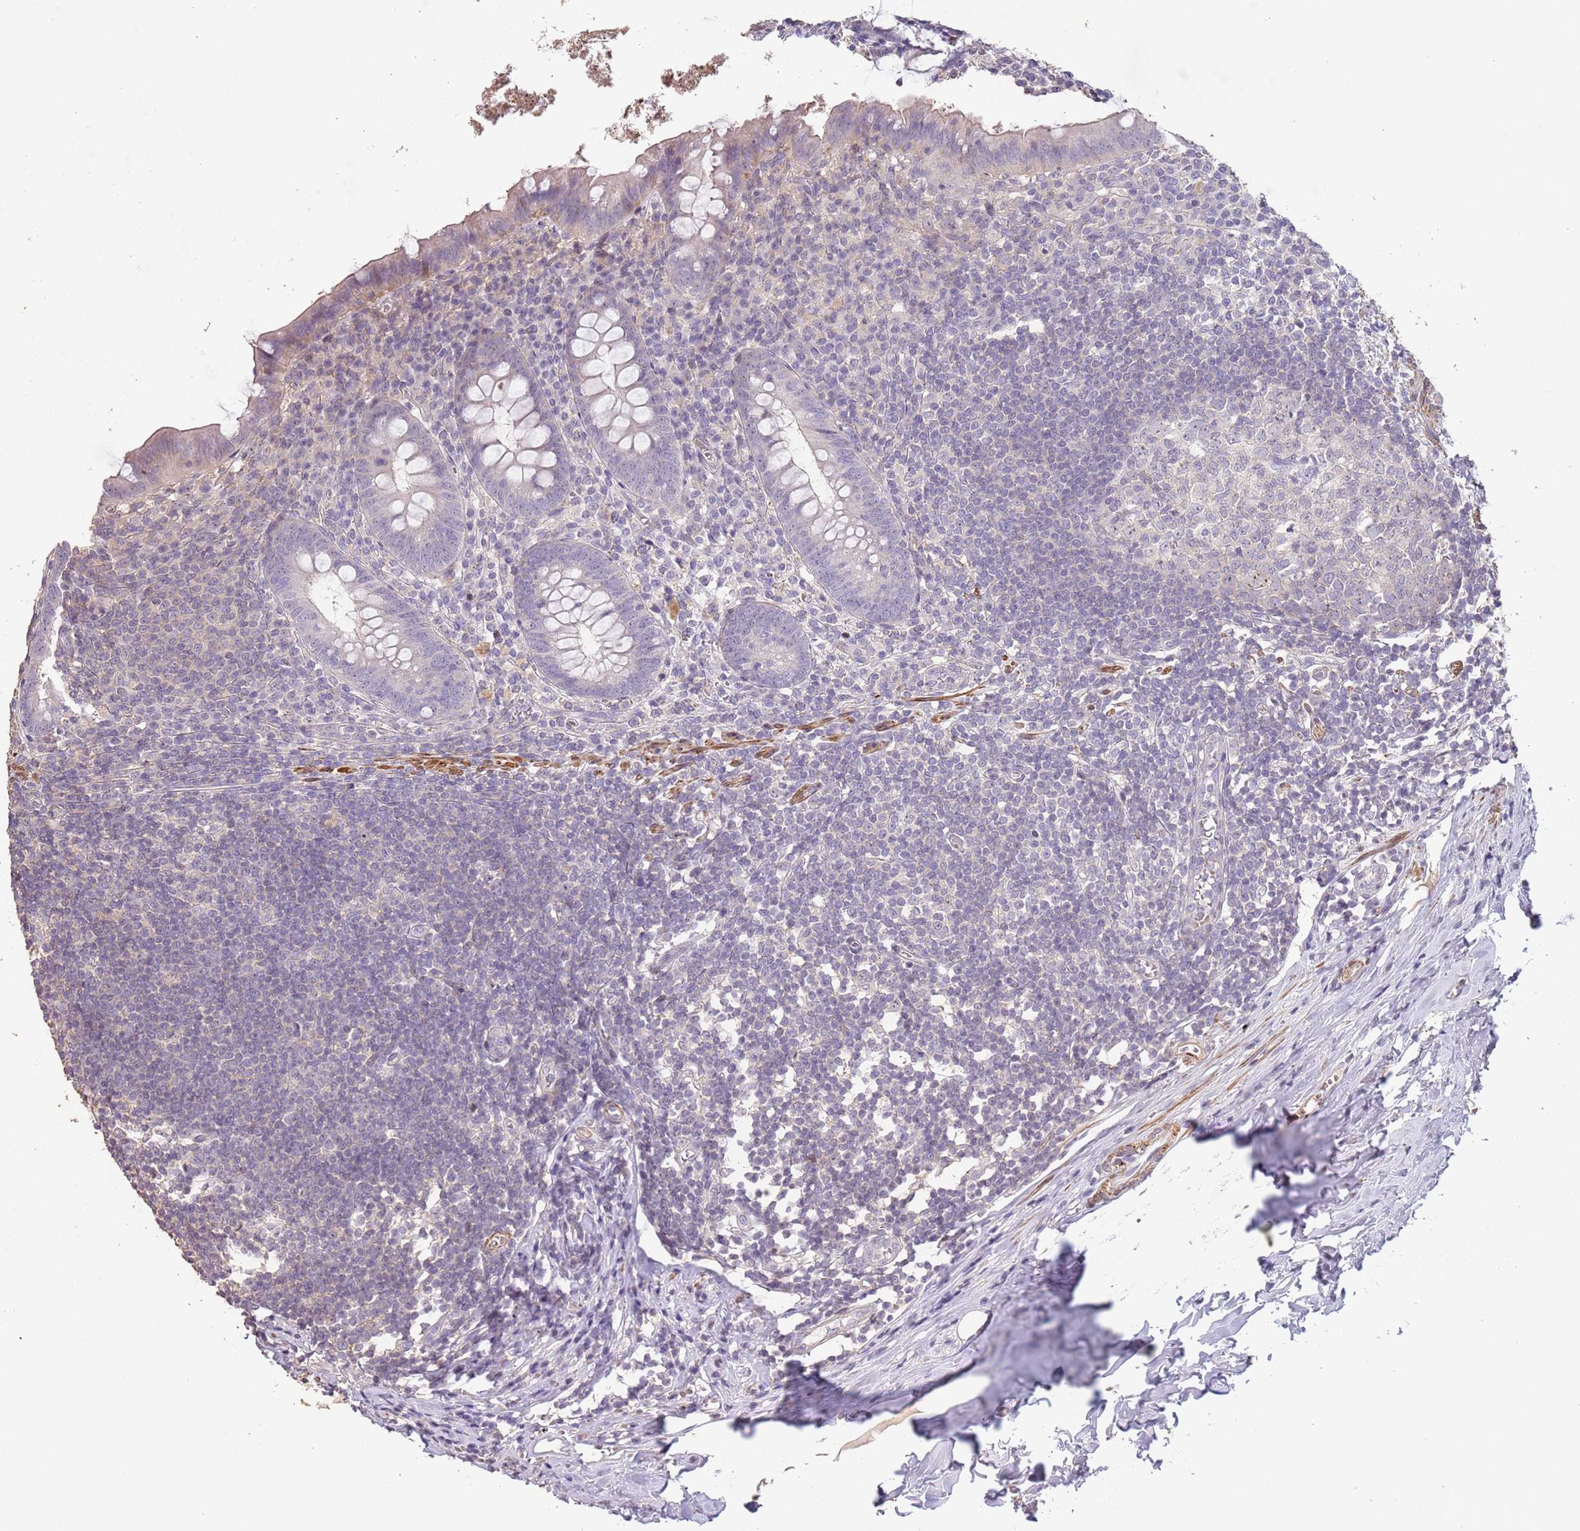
{"staining": {"intensity": "weak", "quantity": "<25%", "location": "cytoplasmic/membranous"}, "tissue": "appendix", "cell_type": "Glandular cells", "image_type": "normal", "snomed": [{"axis": "morphology", "description": "Normal tissue, NOS"}, {"axis": "topography", "description": "Appendix"}], "caption": "IHC image of unremarkable appendix stained for a protein (brown), which reveals no staining in glandular cells.", "gene": "ADTRP", "patient": {"sex": "female", "age": 51}}